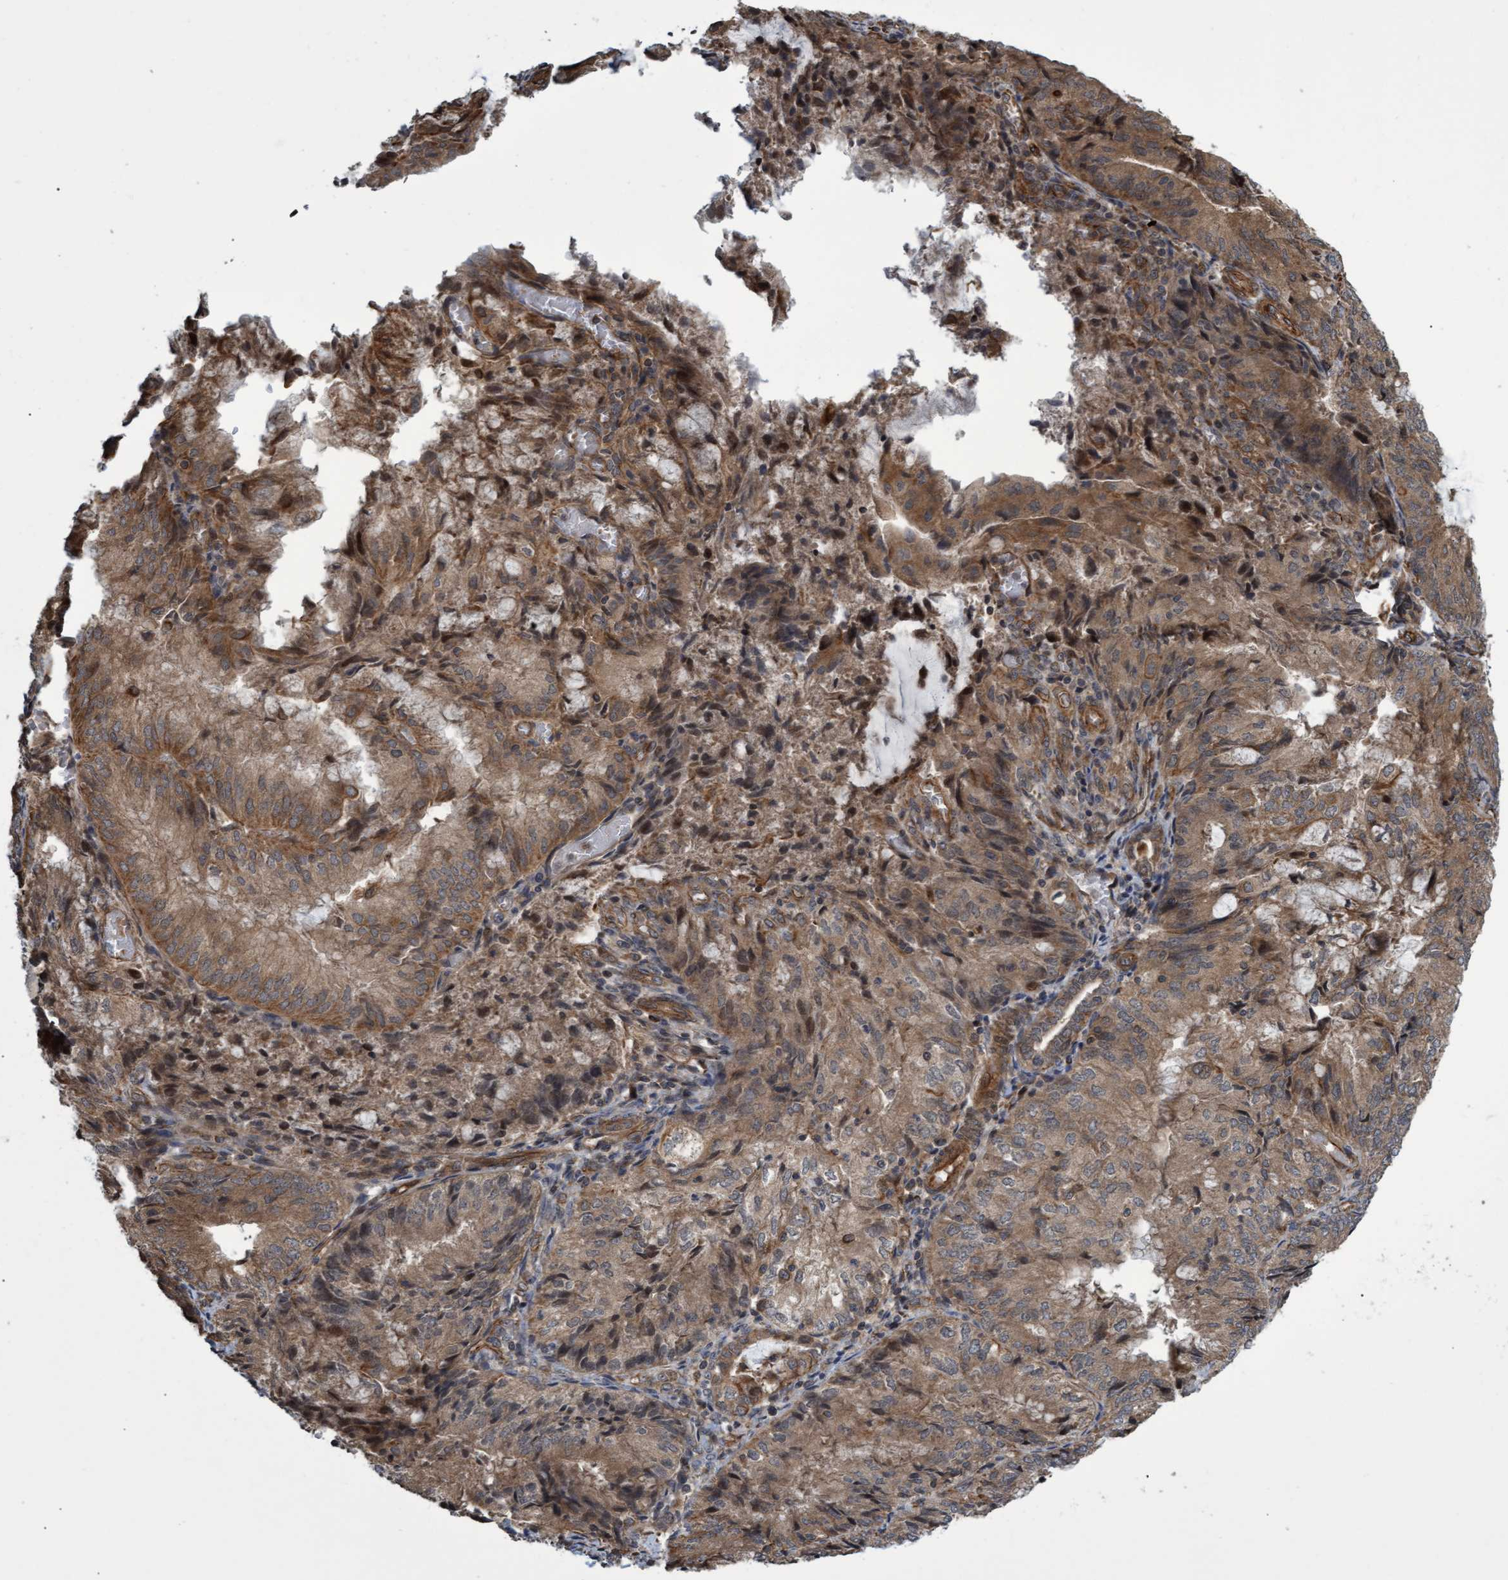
{"staining": {"intensity": "moderate", "quantity": ">75%", "location": "cytoplasmic/membranous"}, "tissue": "endometrial cancer", "cell_type": "Tumor cells", "image_type": "cancer", "snomed": [{"axis": "morphology", "description": "Adenocarcinoma, NOS"}, {"axis": "topography", "description": "Endometrium"}], "caption": "Human endometrial cancer (adenocarcinoma) stained with a brown dye demonstrates moderate cytoplasmic/membranous positive expression in approximately >75% of tumor cells.", "gene": "TNFRSF10B", "patient": {"sex": "female", "age": 81}}